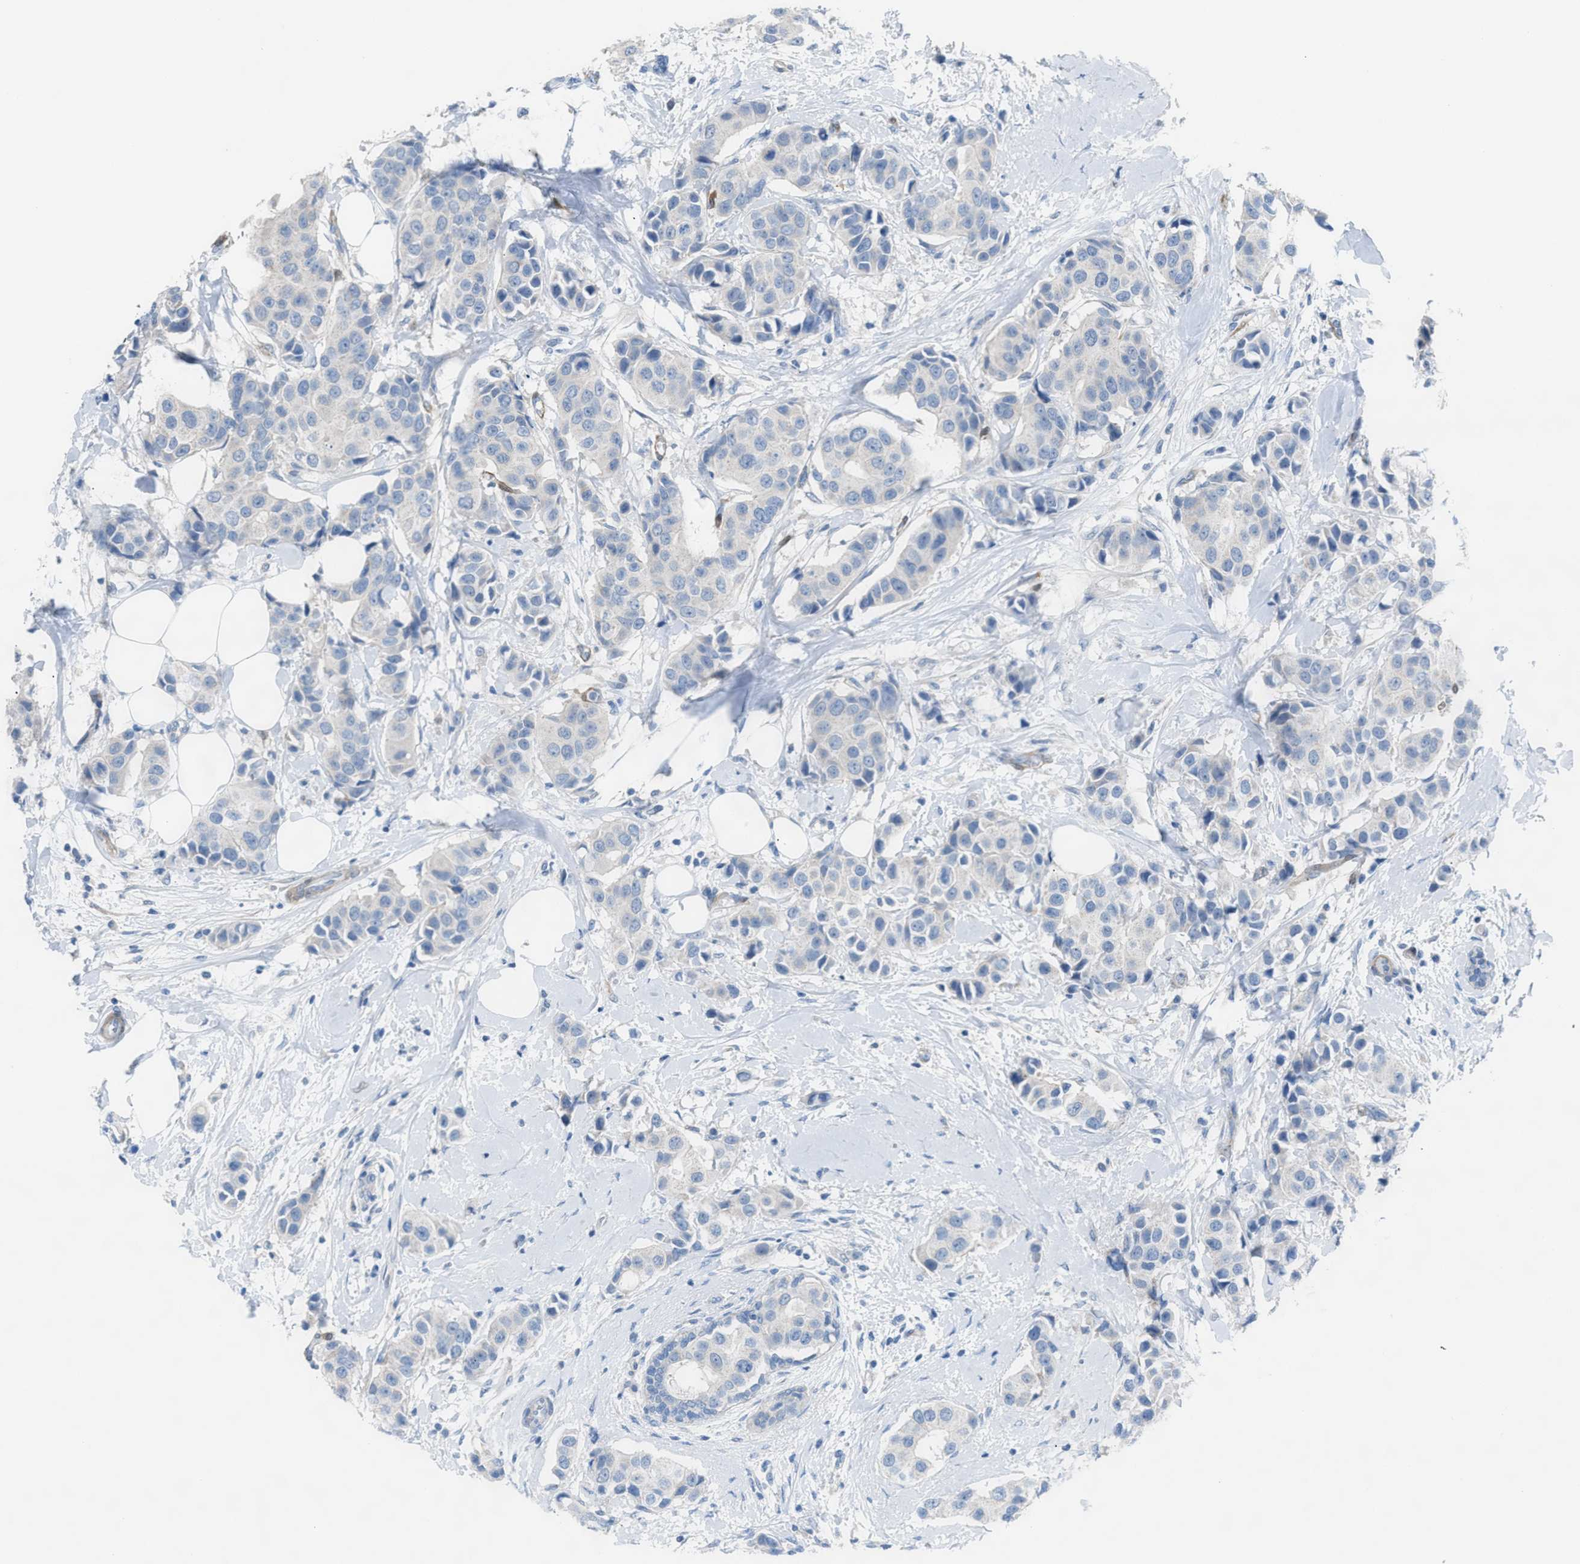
{"staining": {"intensity": "negative", "quantity": "none", "location": "none"}, "tissue": "breast cancer", "cell_type": "Tumor cells", "image_type": "cancer", "snomed": [{"axis": "morphology", "description": "Normal tissue, NOS"}, {"axis": "morphology", "description": "Duct carcinoma"}, {"axis": "topography", "description": "Breast"}], "caption": "High power microscopy image of an IHC histopathology image of breast cancer (infiltrating ductal carcinoma), revealing no significant staining in tumor cells. (Immunohistochemistry, brightfield microscopy, high magnification).", "gene": "ASPA", "patient": {"sex": "female", "age": 39}}